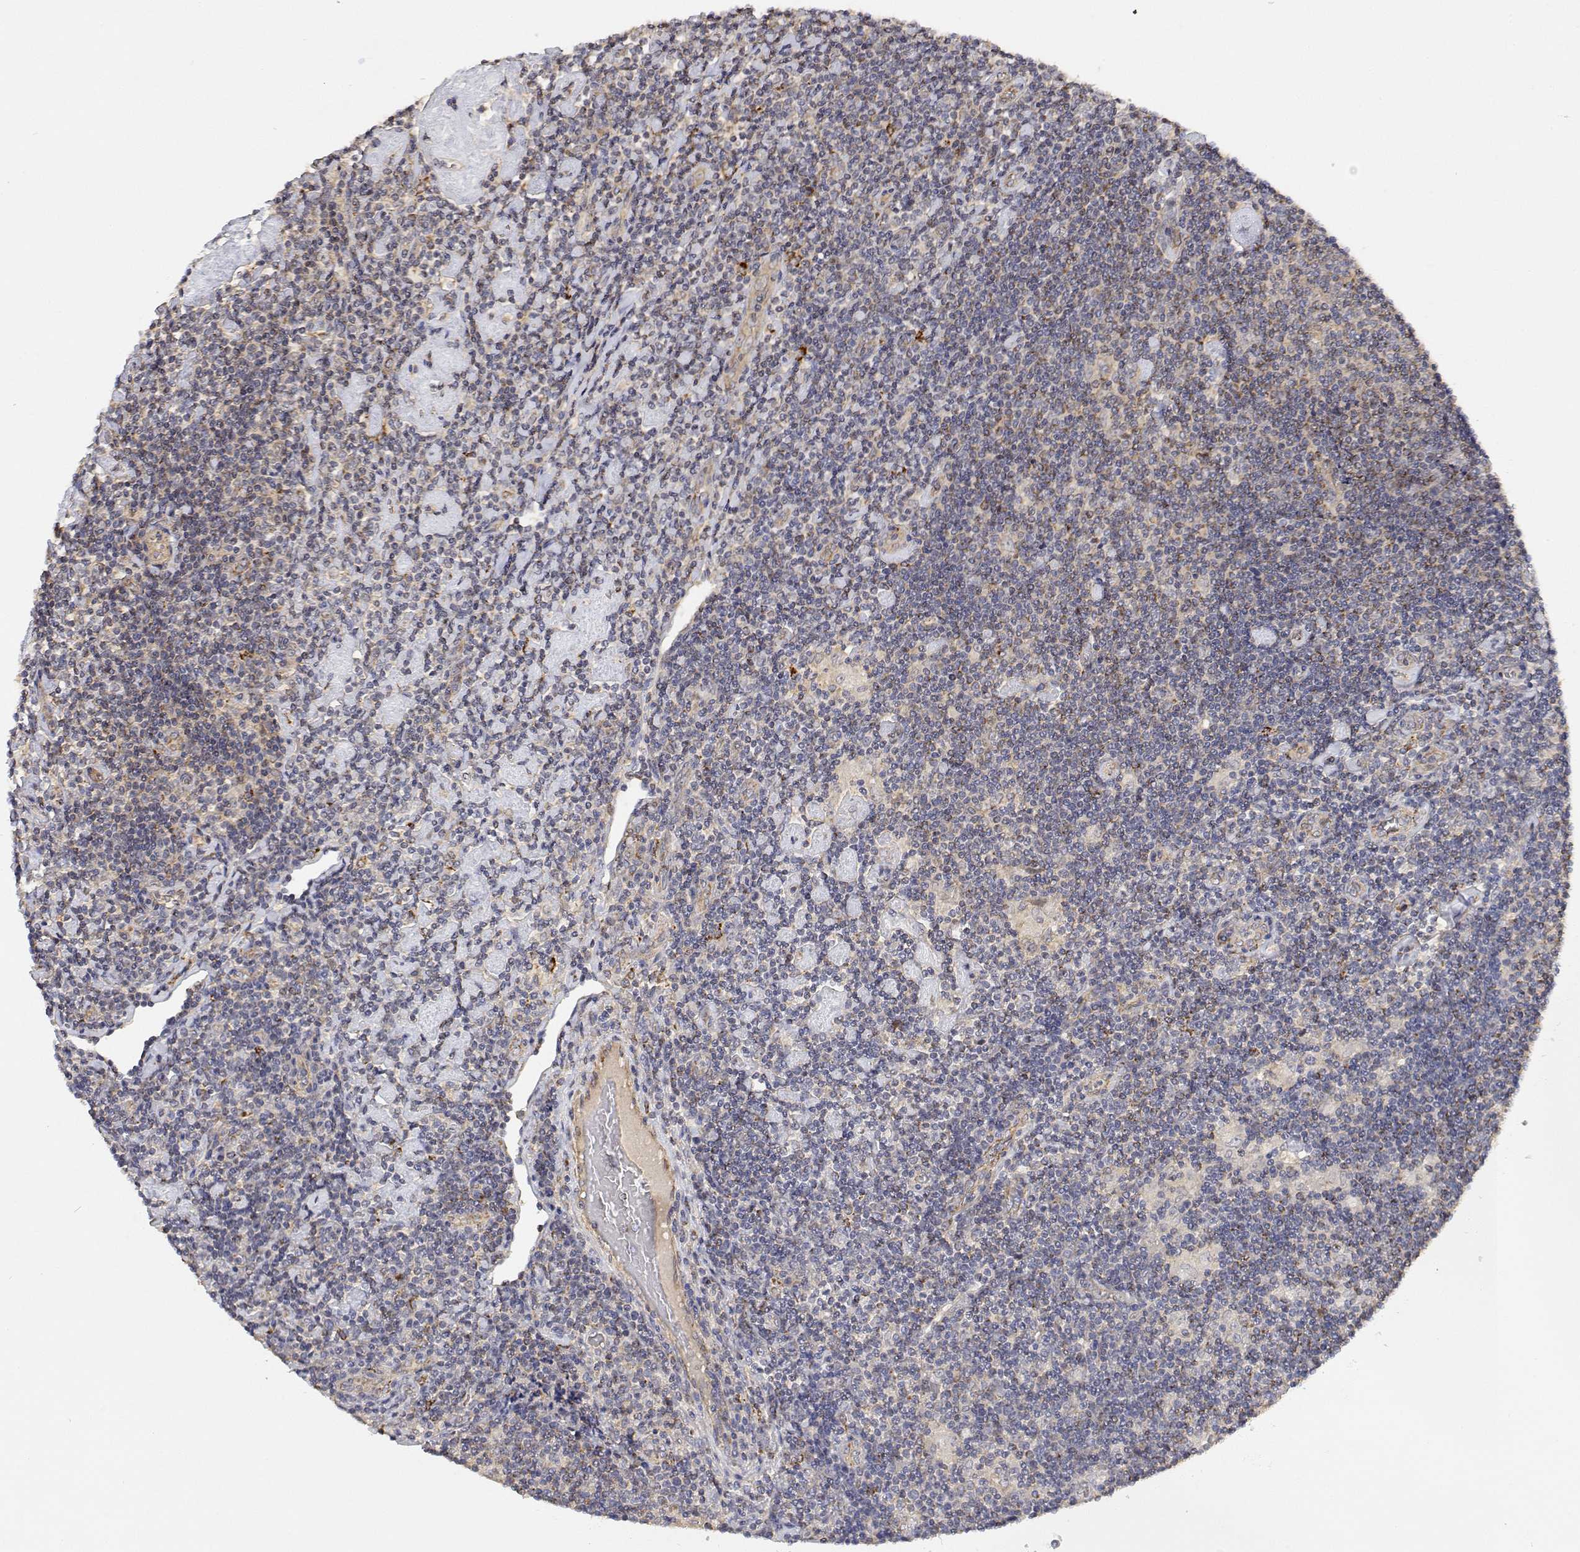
{"staining": {"intensity": "negative", "quantity": "none", "location": "none"}, "tissue": "lymphoma", "cell_type": "Tumor cells", "image_type": "cancer", "snomed": [{"axis": "morphology", "description": "Hodgkin's disease, NOS"}, {"axis": "topography", "description": "Lymph node"}], "caption": "The micrograph demonstrates no significant staining in tumor cells of Hodgkin's disease. Brightfield microscopy of immunohistochemistry stained with DAB (brown) and hematoxylin (blue), captured at high magnification.", "gene": "LONRF3", "patient": {"sex": "male", "age": 40}}